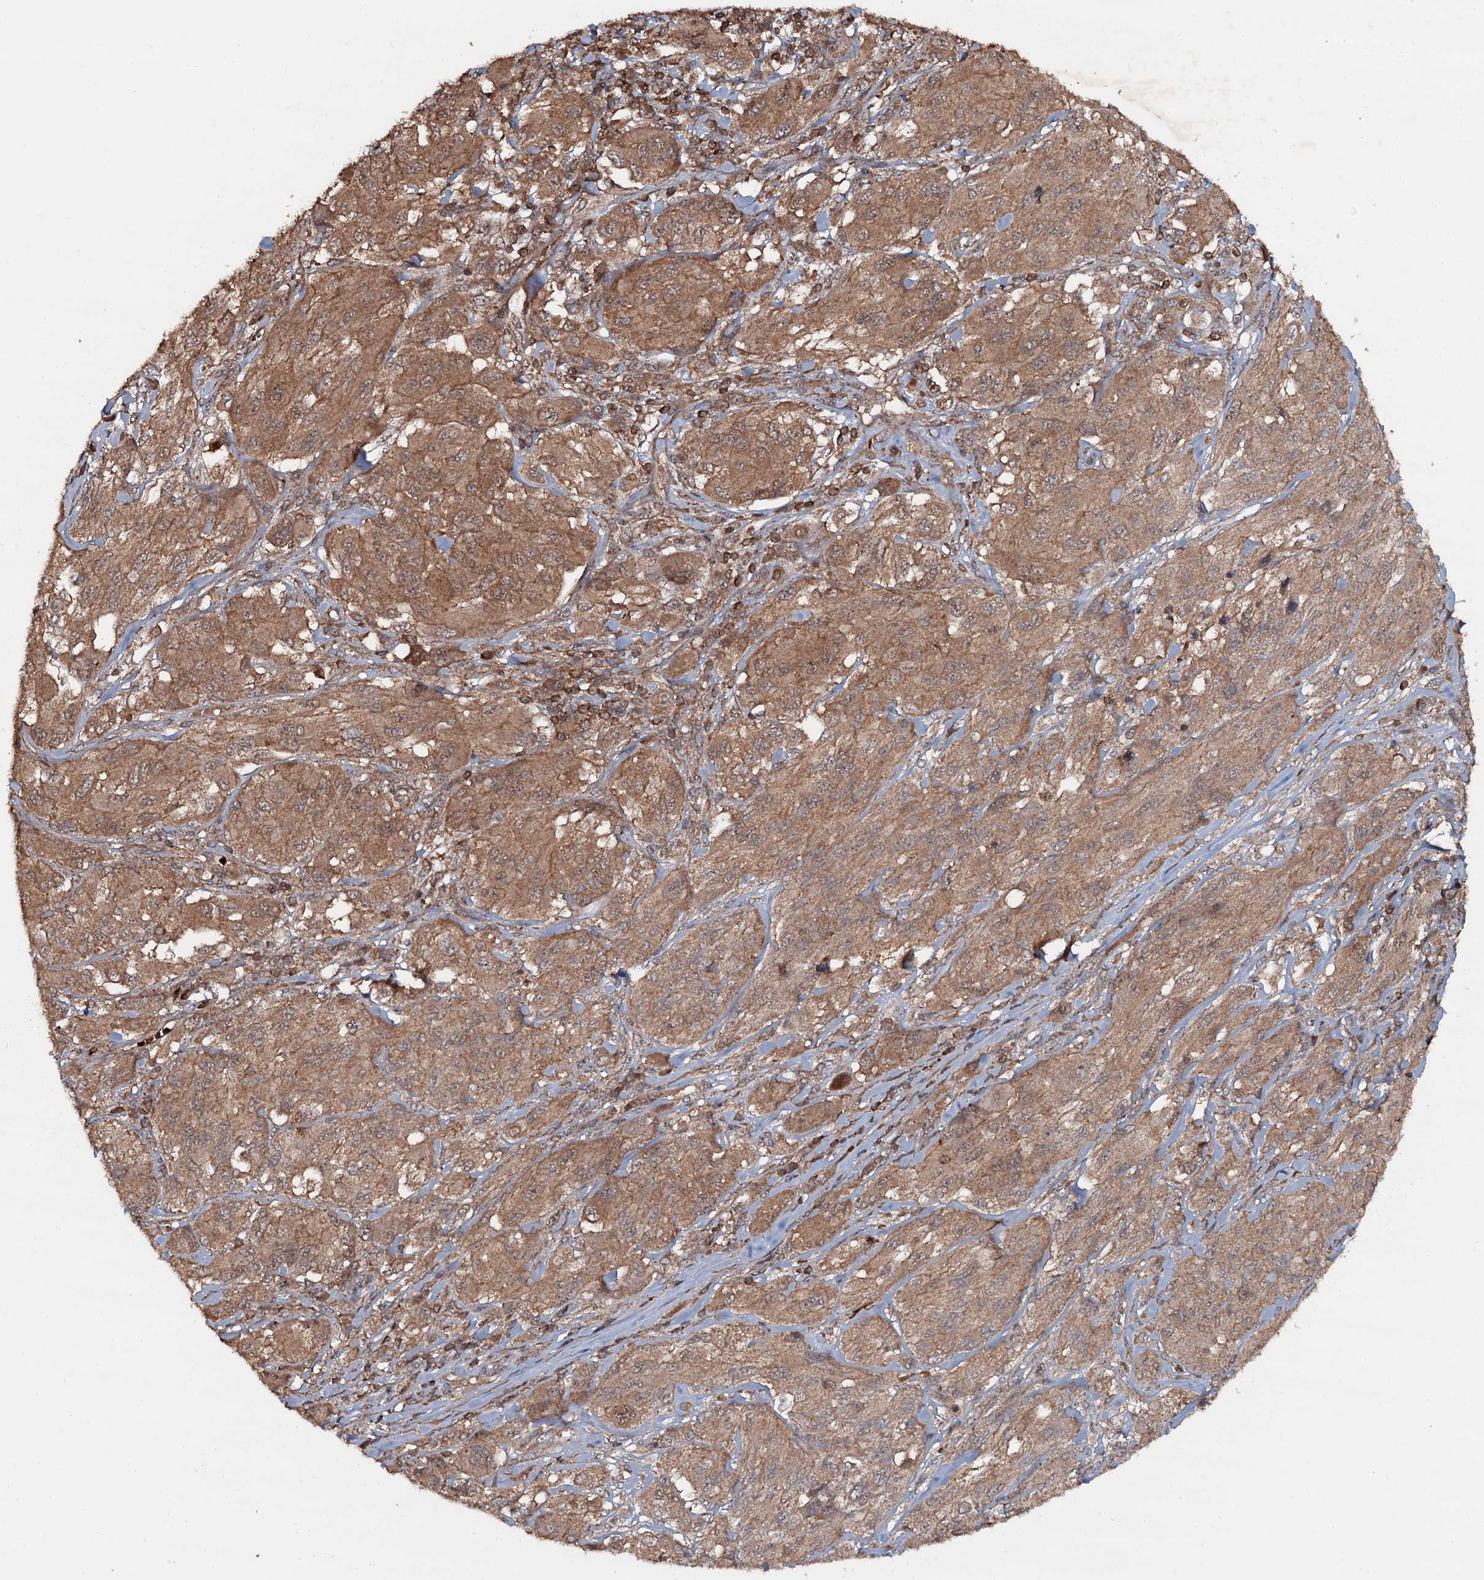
{"staining": {"intensity": "moderate", "quantity": ">75%", "location": "cytoplasmic/membranous"}, "tissue": "melanoma", "cell_type": "Tumor cells", "image_type": "cancer", "snomed": [{"axis": "morphology", "description": "Malignant melanoma, NOS"}, {"axis": "topography", "description": "Skin"}], "caption": "IHC staining of malignant melanoma, which exhibits medium levels of moderate cytoplasmic/membranous positivity in about >75% of tumor cells indicating moderate cytoplasmic/membranous protein staining. The staining was performed using DAB (3,3'-diaminobenzidine) (brown) for protein detection and nuclei were counterstained in hematoxylin (blue).", "gene": "ADGRG3", "patient": {"sex": "female", "age": 91}}